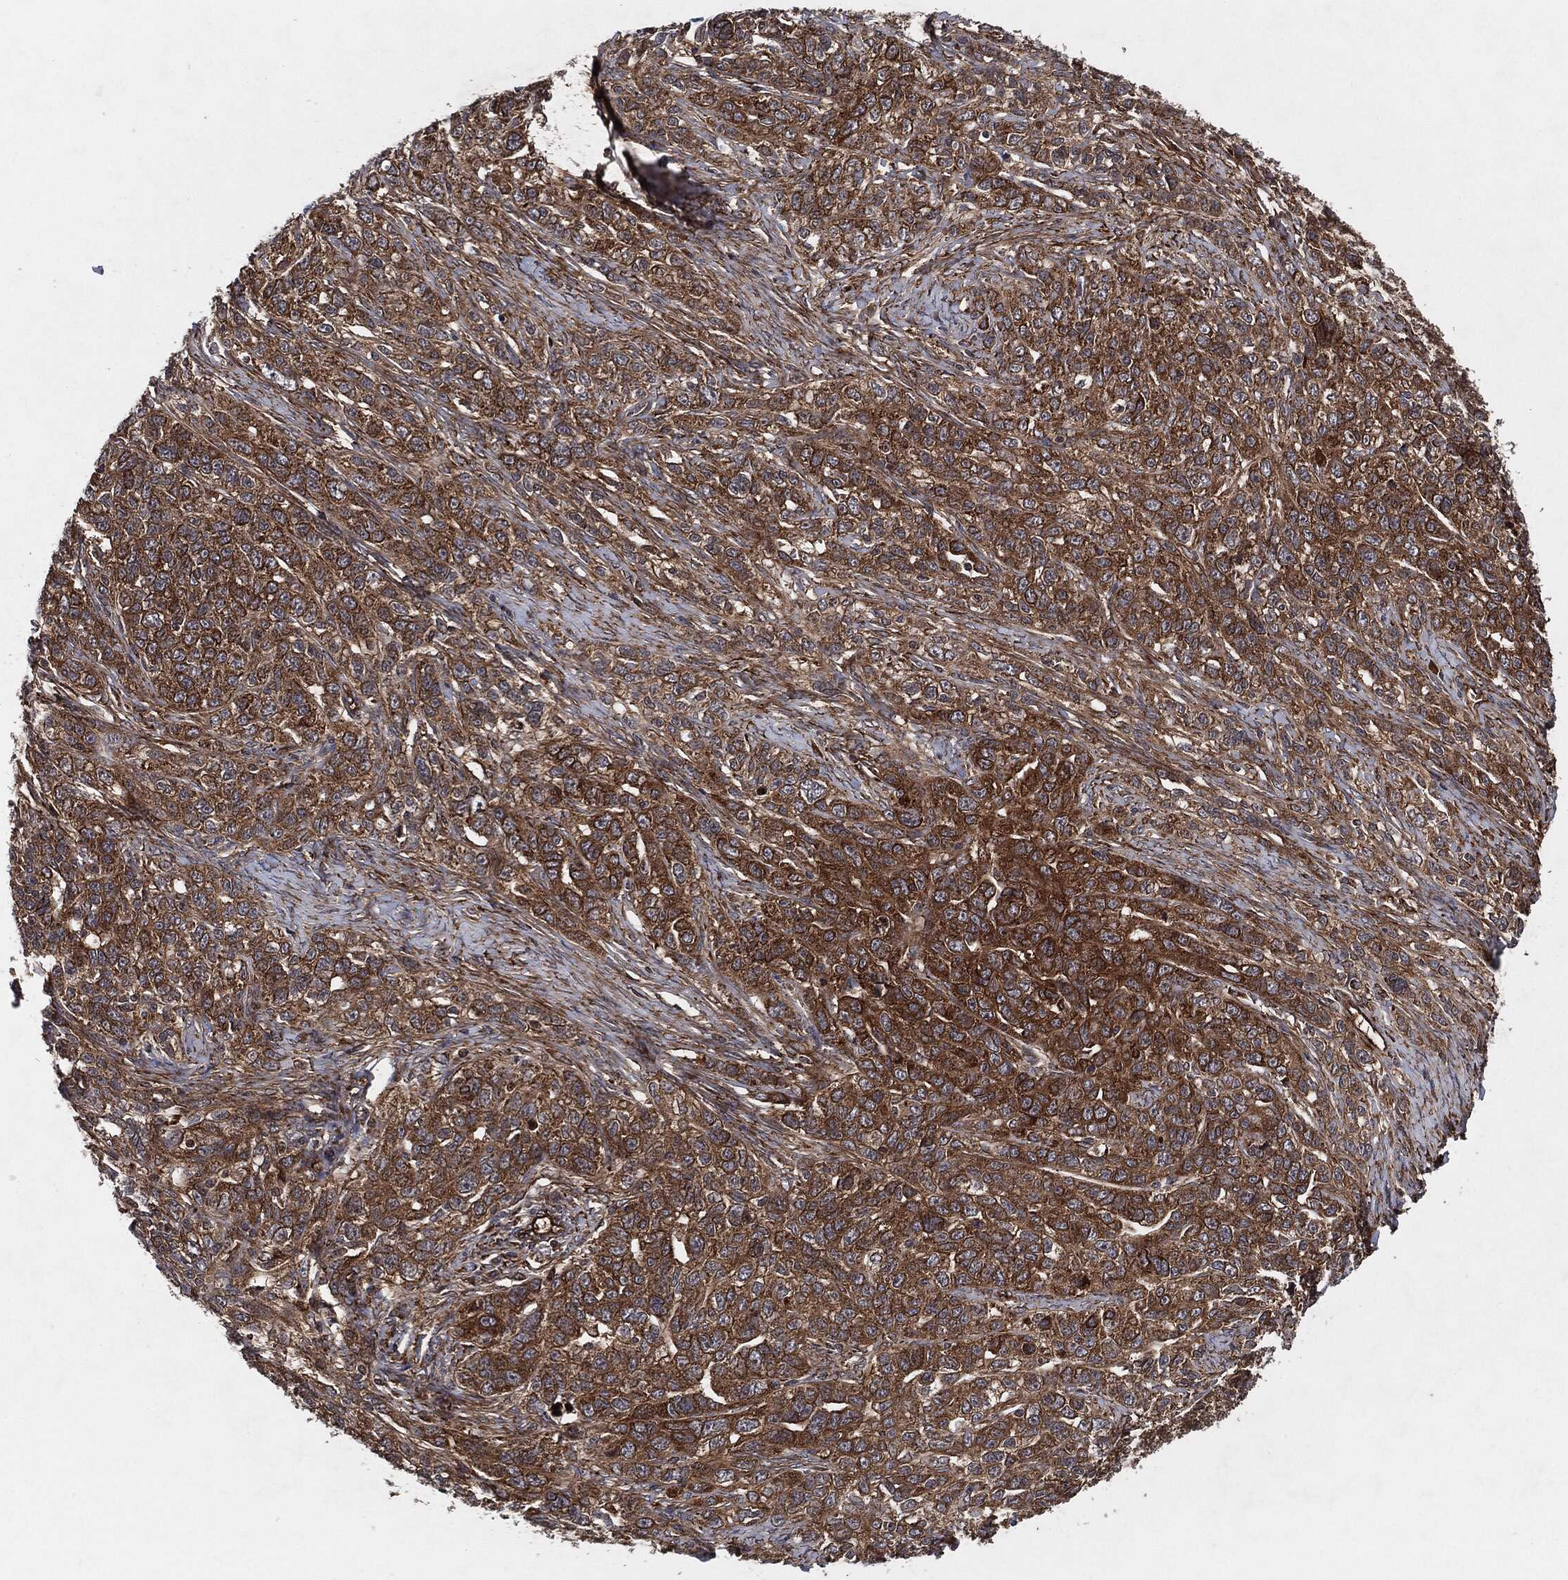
{"staining": {"intensity": "strong", "quantity": ">75%", "location": "cytoplasmic/membranous"}, "tissue": "ovarian cancer", "cell_type": "Tumor cells", "image_type": "cancer", "snomed": [{"axis": "morphology", "description": "Cystadenocarcinoma, serous, NOS"}, {"axis": "topography", "description": "Ovary"}], "caption": "Protein analysis of serous cystadenocarcinoma (ovarian) tissue demonstrates strong cytoplasmic/membranous positivity in about >75% of tumor cells.", "gene": "BCAR1", "patient": {"sex": "female", "age": 71}}